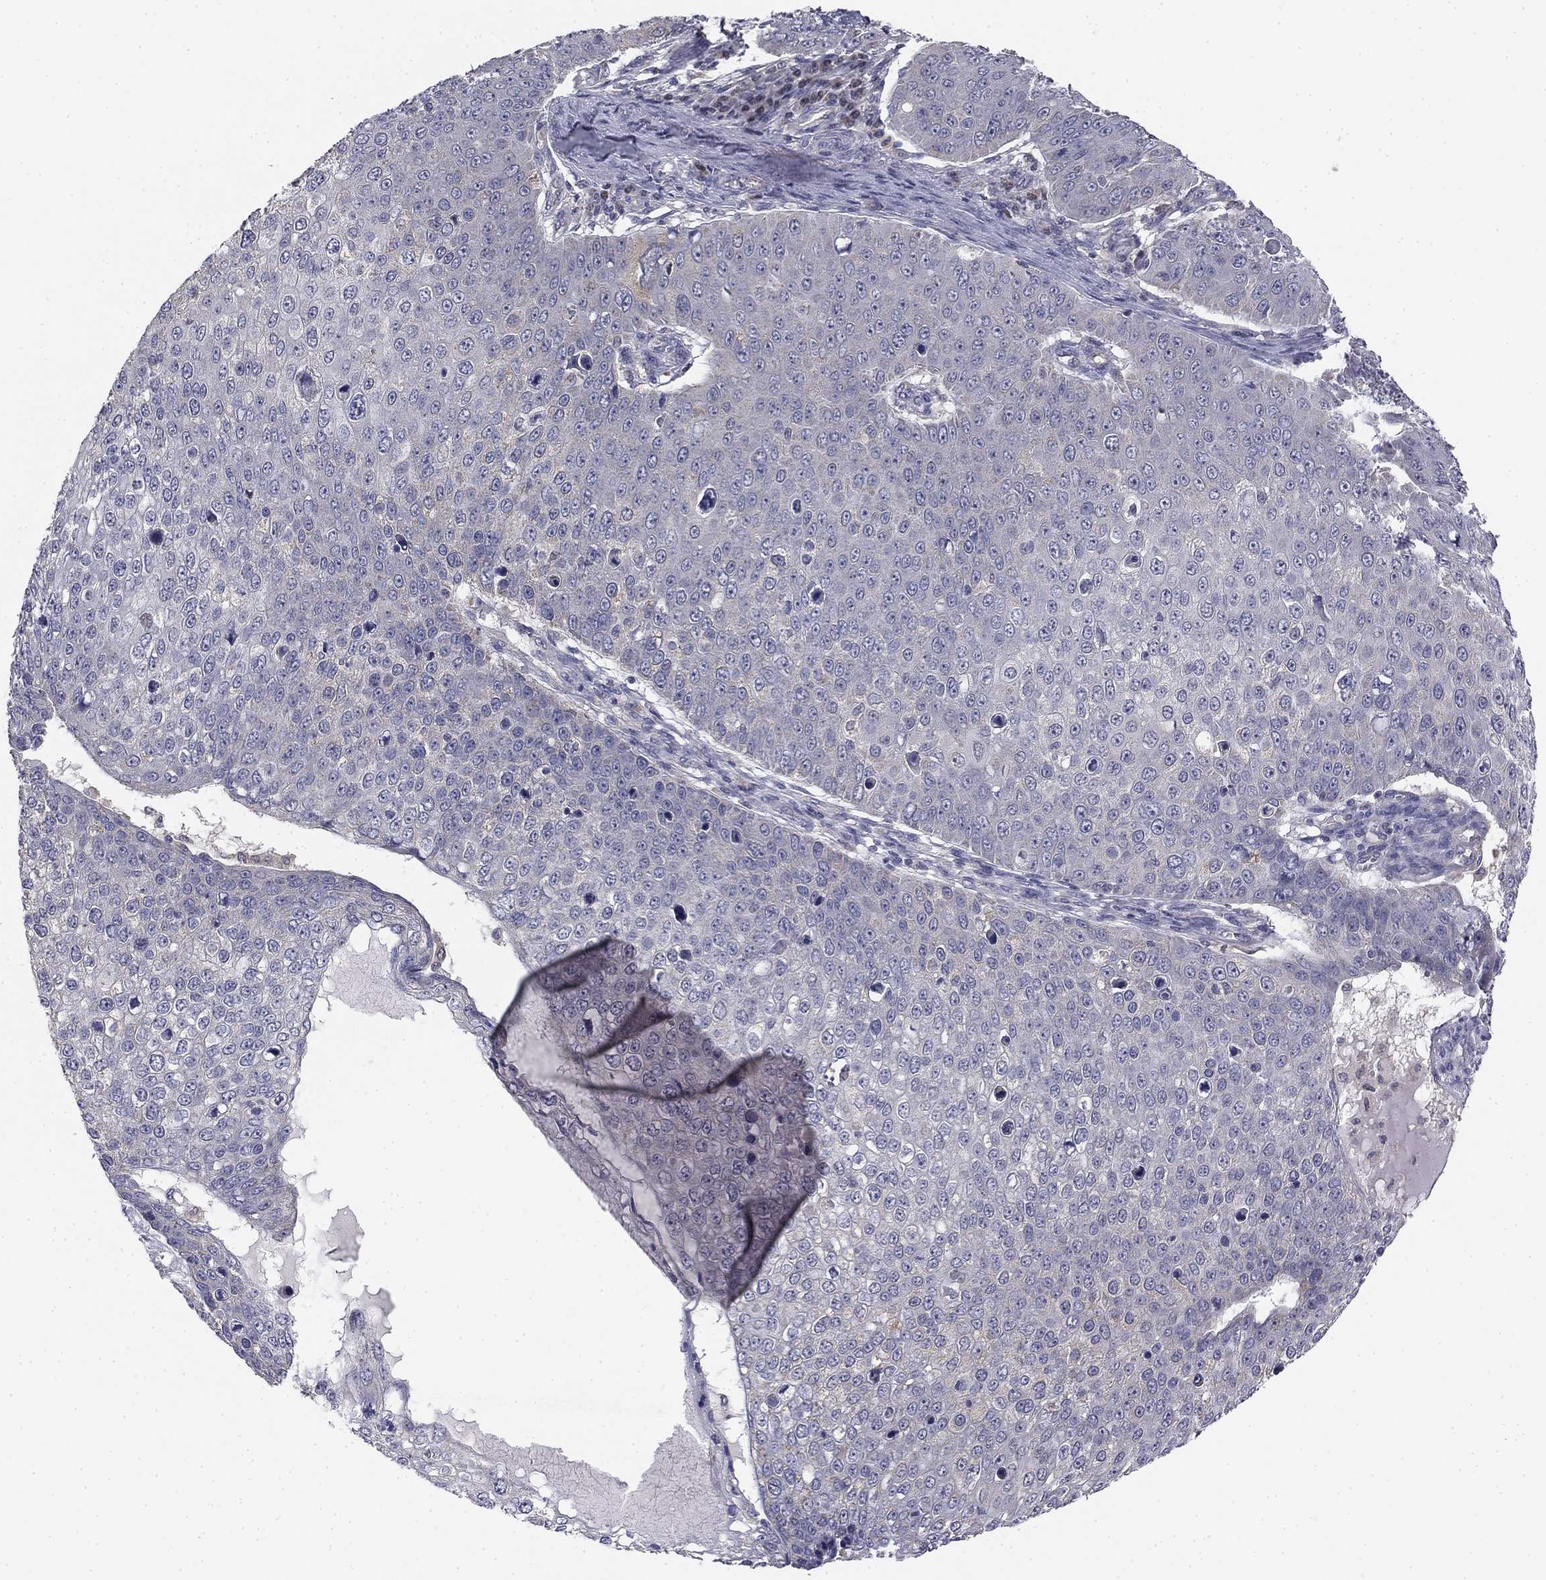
{"staining": {"intensity": "negative", "quantity": "none", "location": "none"}, "tissue": "skin cancer", "cell_type": "Tumor cells", "image_type": "cancer", "snomed": [{"axis": "morphology", "description": "Squamous cell carcinoma, NOS"}, {"axis": "topography", "description": "Skin"}], "caption": "High power microscopy photomicrograph of an immunohistochemistry (IHC) image of skin cancer (squamous cell carcinoma), revealing no significant expression in tumor cells.", "gene": "SLC2A9", "patient": {"sex": "male", "age": 71}}